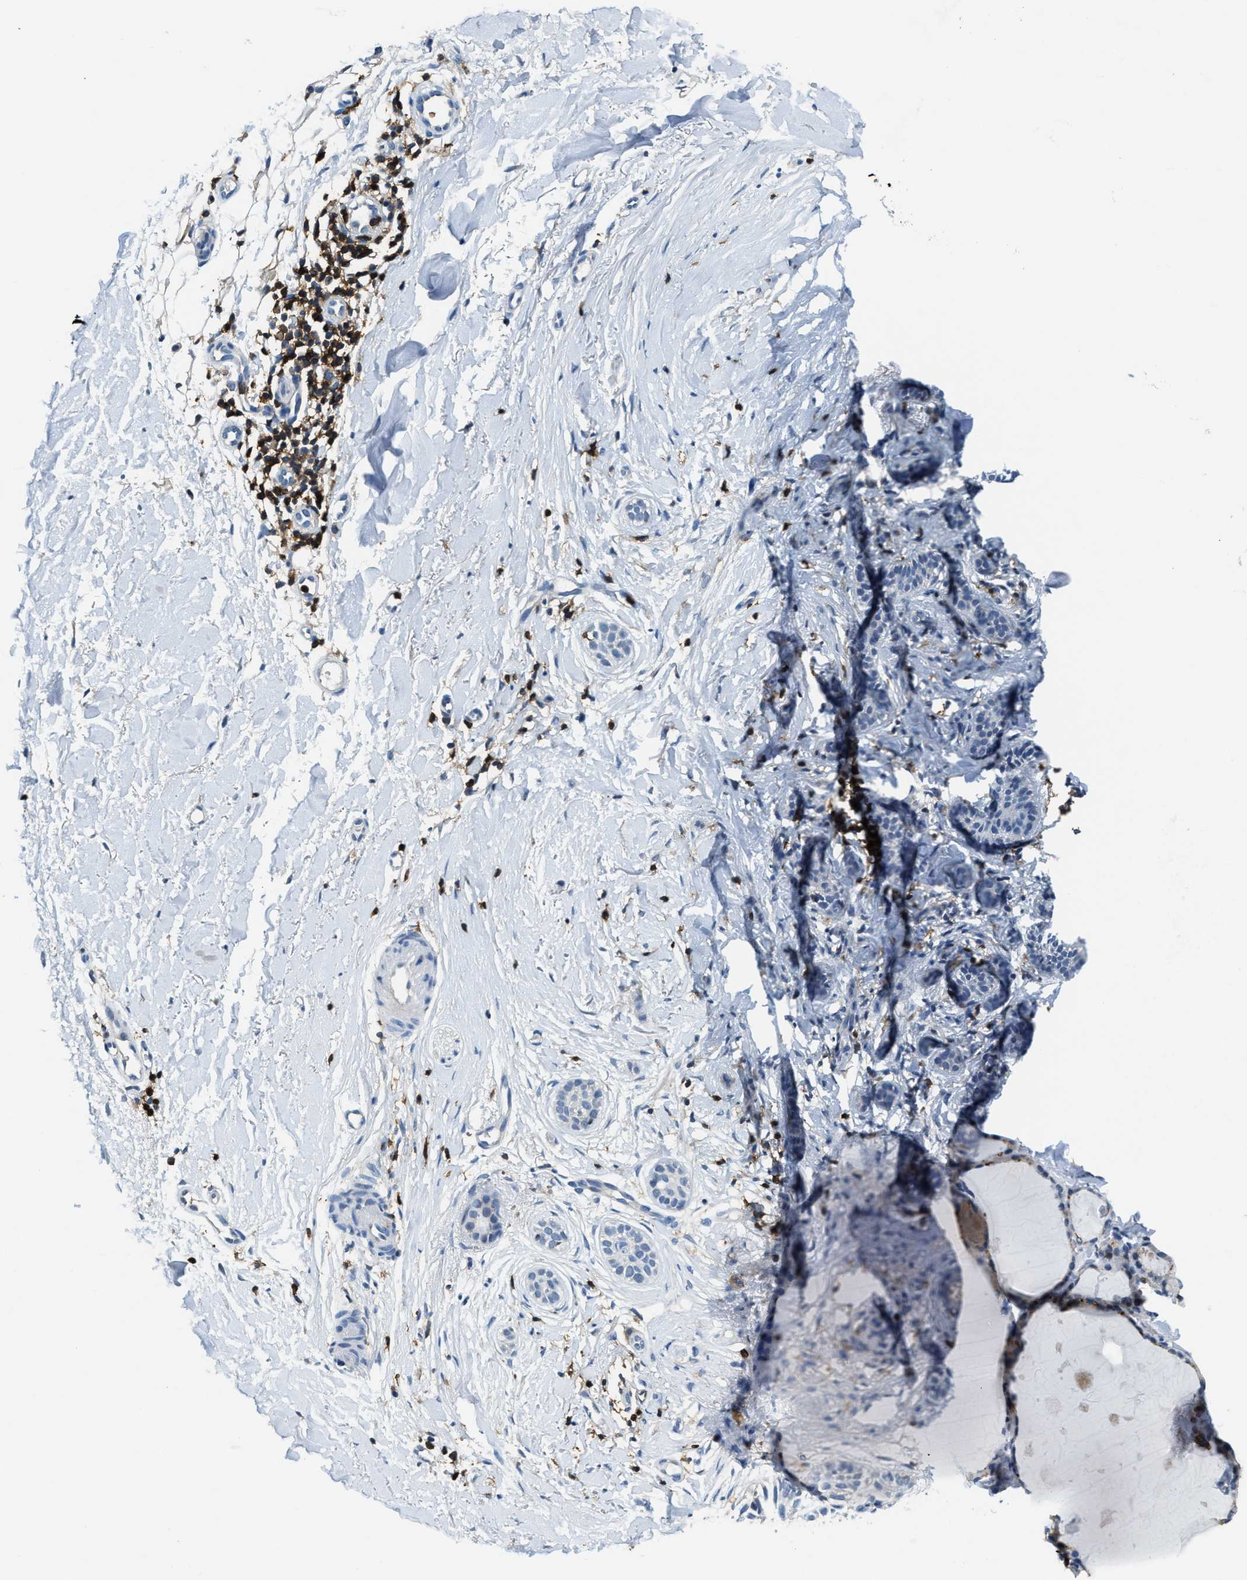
{"staining": {"intensity": "negative", "quantity": "none", "location": "none"}, "tissue": "skin cancer", "cell_type": "Tumor cells", "image_type": "cancer", "snomed": [{"axis": "morphology", "description": "Normal tissue, NOS"}, {"axis": "morphology", "description": "Basal cell carcinoma"}, {"axis": "topography", "description": "Skin"}], "caption": "The photomicrograph reveals no significant expression in tumor cells of skin basal cell carcinoma. Brightfield microscopy of IHC stained with DAB (brown) and hematoxylin (blue), captured at high magnification.", "gene": "MYO1G", "patient": {"sex": "male", "age": 63}}